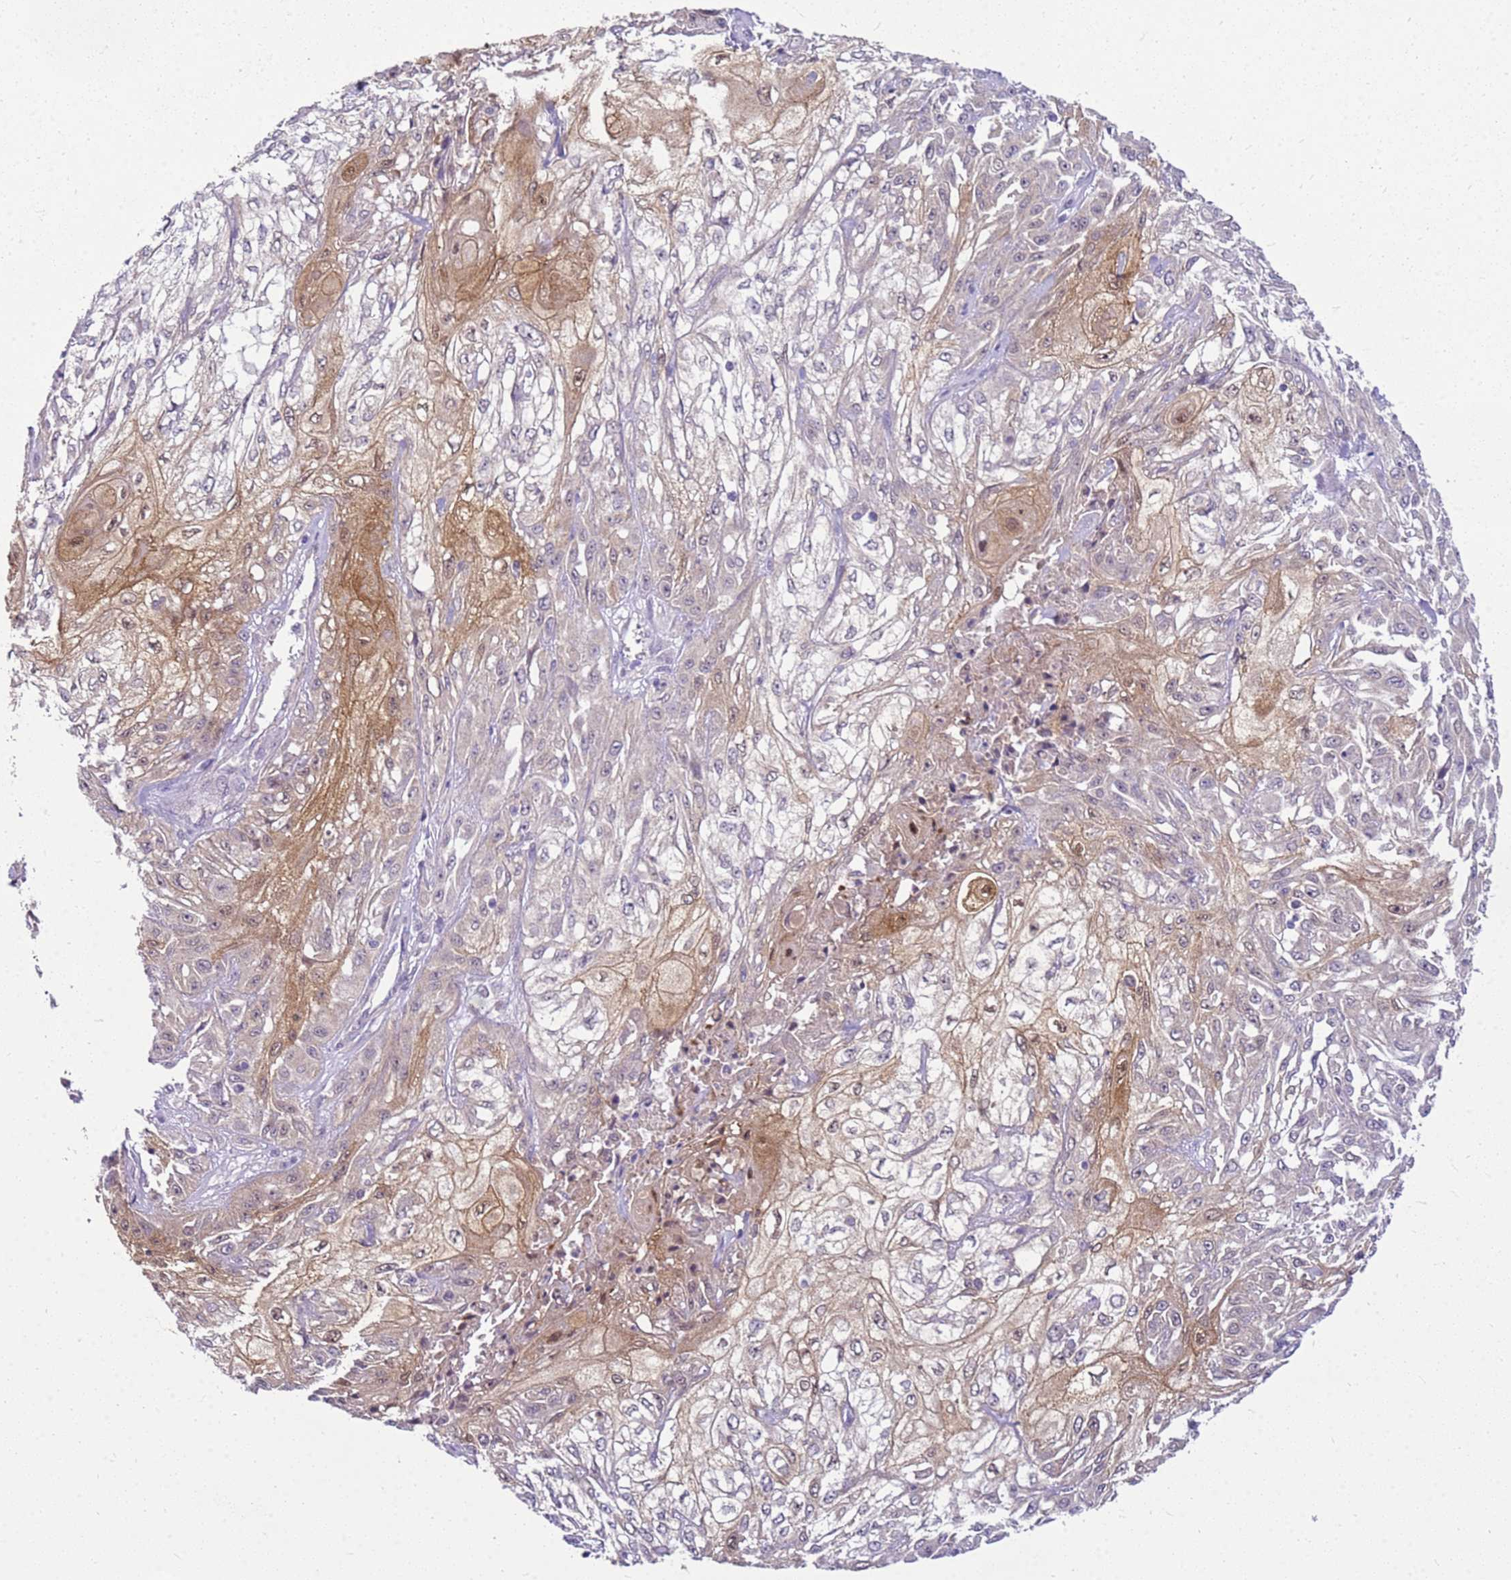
{"staining": {"intensity": "weak", "quantity": "25%-75%", "location": "cytoplasmic/membranous"}, "tissue": "skin cancer", "cell_type": "Tumor cells", "image_type": "cancer", "snomed": [{"axis": "morphology", "description": "Squamous cell carcinoma, NOS"}, {"axis": "morphology", "description": "Squamous cell carcinoma, metastatic, NOS"}, {"axis": "topography", "description": "Skin"}, {"axis": "topography", "description": "Lymph node"}], "caption": "Skin cancer stained for a protein displays weak cytoplasmic/membranous positivity in tumor cells. (Stains: DAB in brown, nuclei in blue, Microscopy: brightfield microscopy at high magnification).", "gene": "HSPB1", "patient": {"sex": "male", "age": 75}}